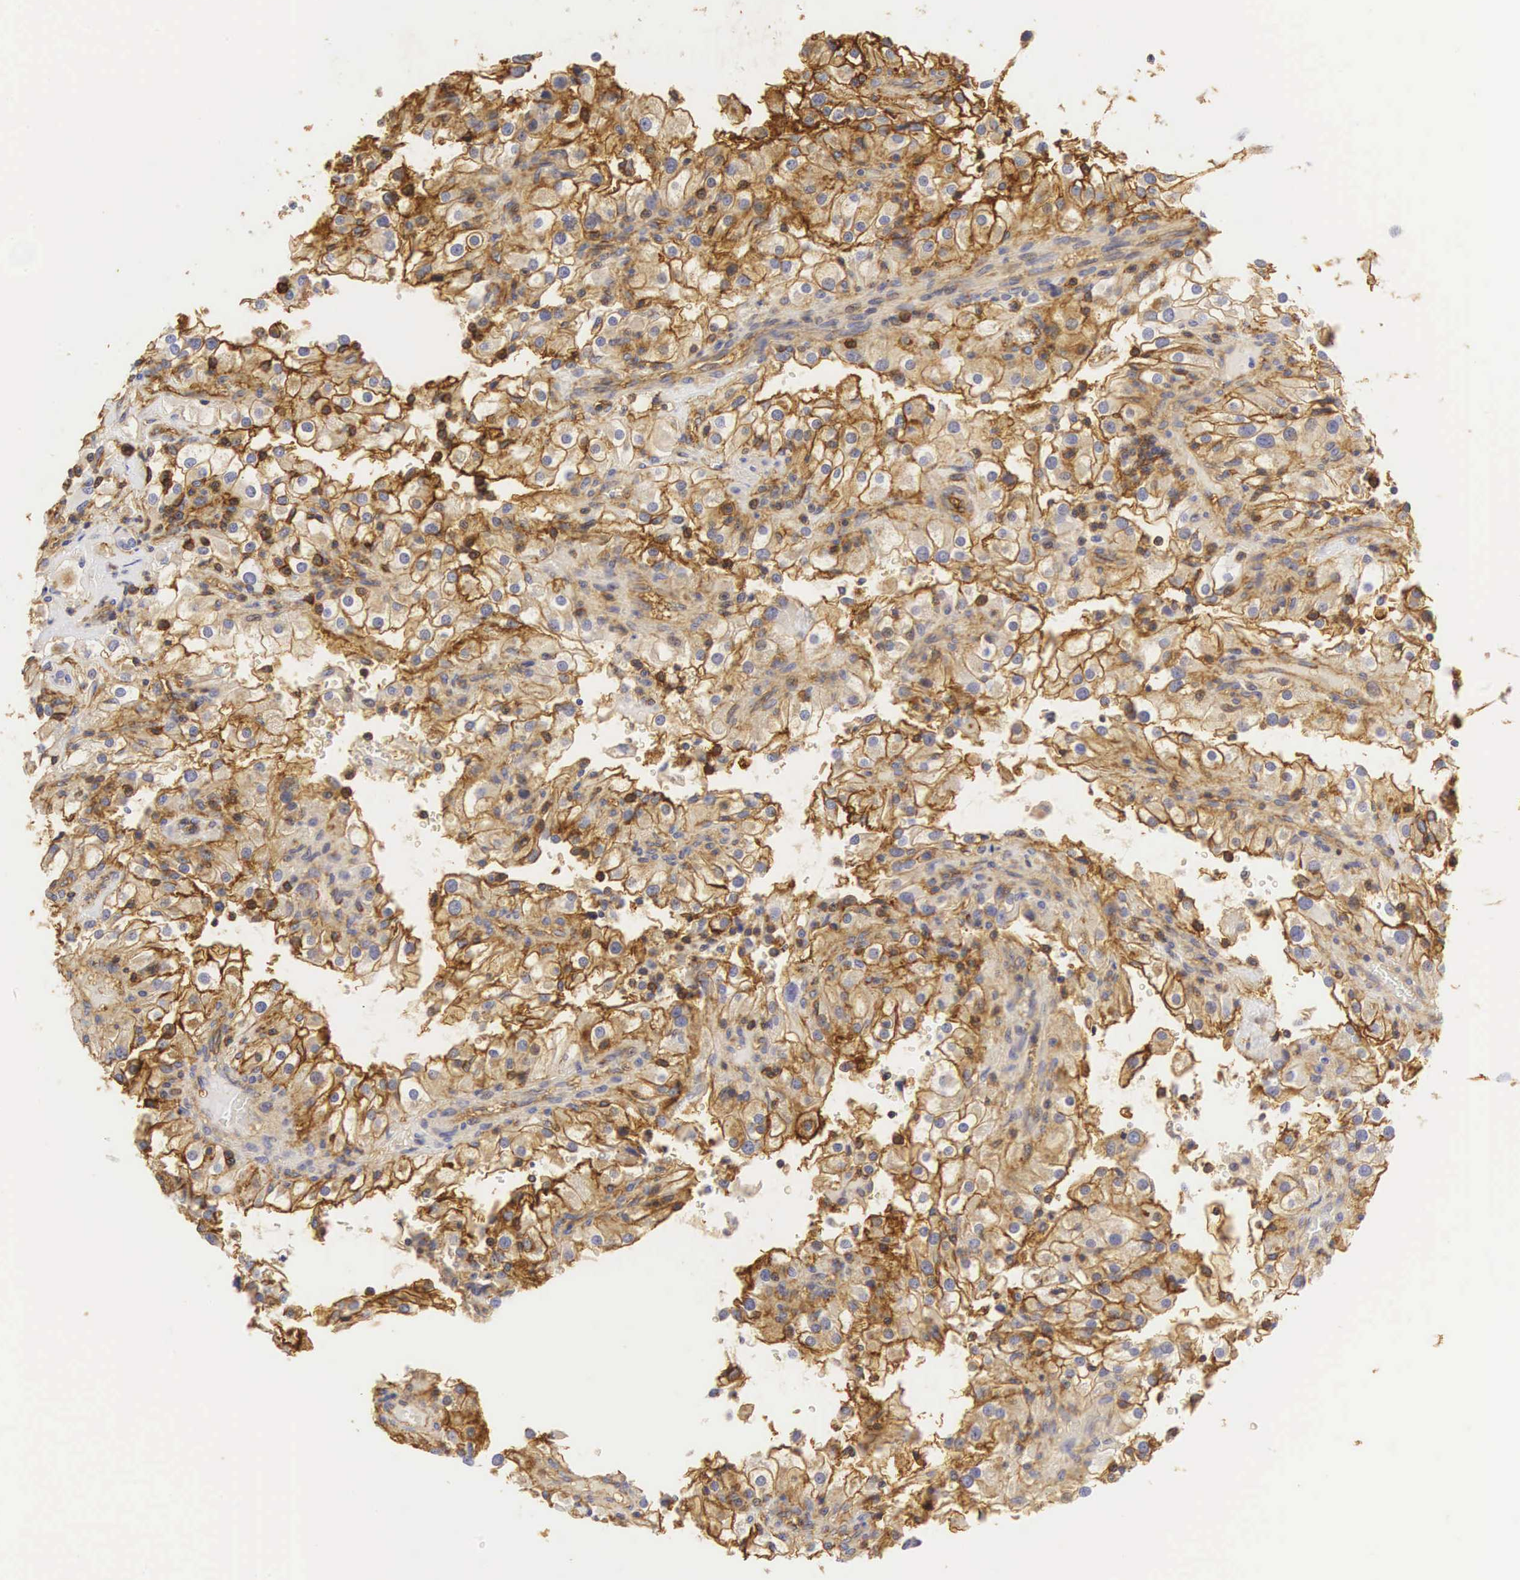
{"staining": {"intensity": "moderate", "quantity": "25%-75%", "location": "cytoplasmic/membranous"}, "tissue": "renal cancer", "cell_type": "Tumor cells", "image_type": "cancer", "snomed": [{"axis": "morphology", "description": "Adenocarcinoma, NOS"}, {"axis": "topography", "description": "Kidney"}], "caption": "Renal cancer (adenocarcinoma) stained with DAB (3,3'-diaminobenzidine) immunohistochemistry (IHC) displays medium levels of moderate cytoplasmic/membranous positivity in approximately 25%-75% of tumor cells.", "gene": "CD99", "patient": {"sex": "female", "age": 52}}